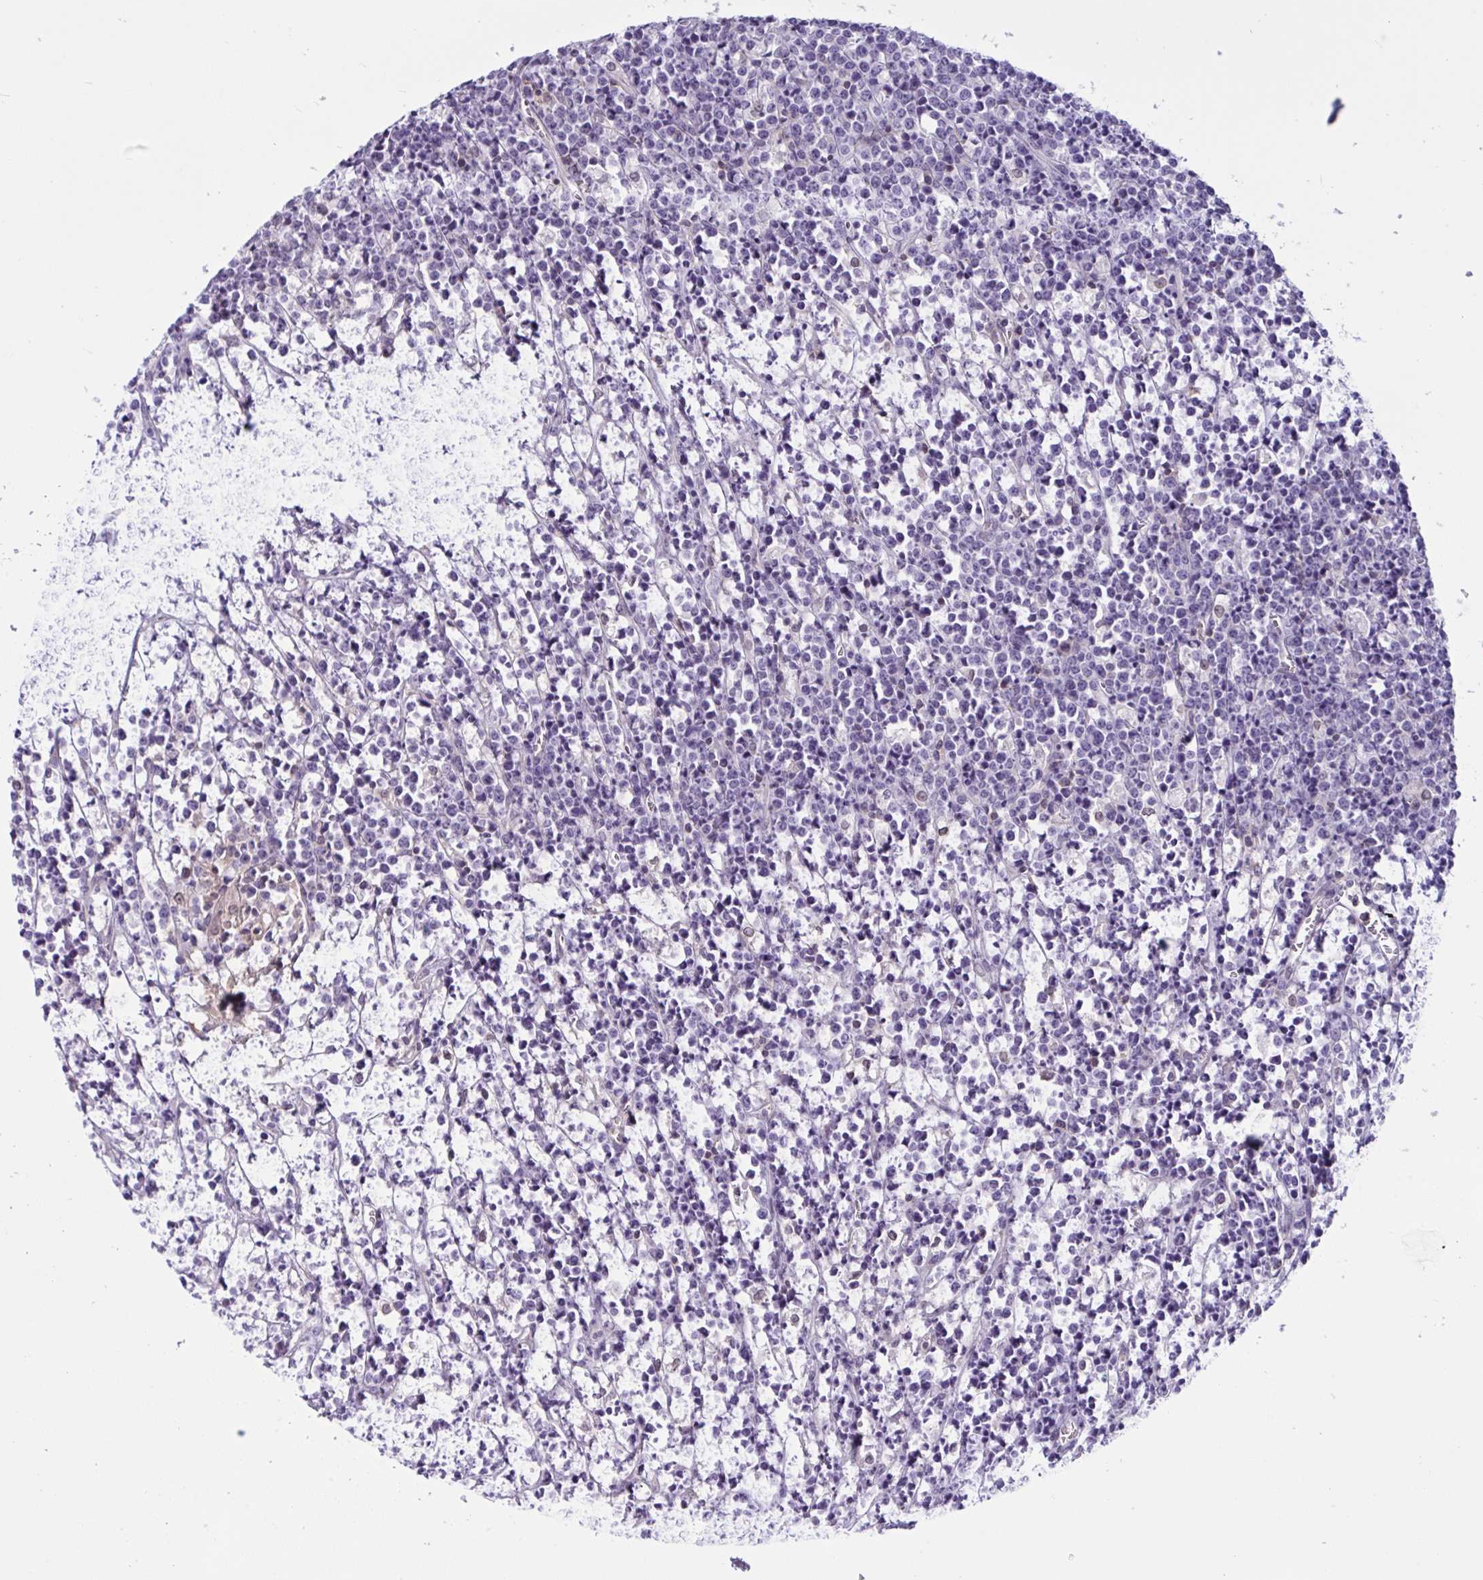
{"staining": {"intensity": "negative", "quantity": "none", "location": "none"}, "tissue": "lymphoma", "cell_type": "Tumor cells", "image_type": "cancer", "snomed": [{"axis": "morphology", "description": "Malignant lymphoma, non-Hodgkin's type, High grade"}, {"axis": "topography", "description": "Ovary"}], "caption": "The histopathology image shows no significant positivity in tumor cells of lymphoma.", "gene": "TANK", "patient": {"sex": "female", "age": 56}}